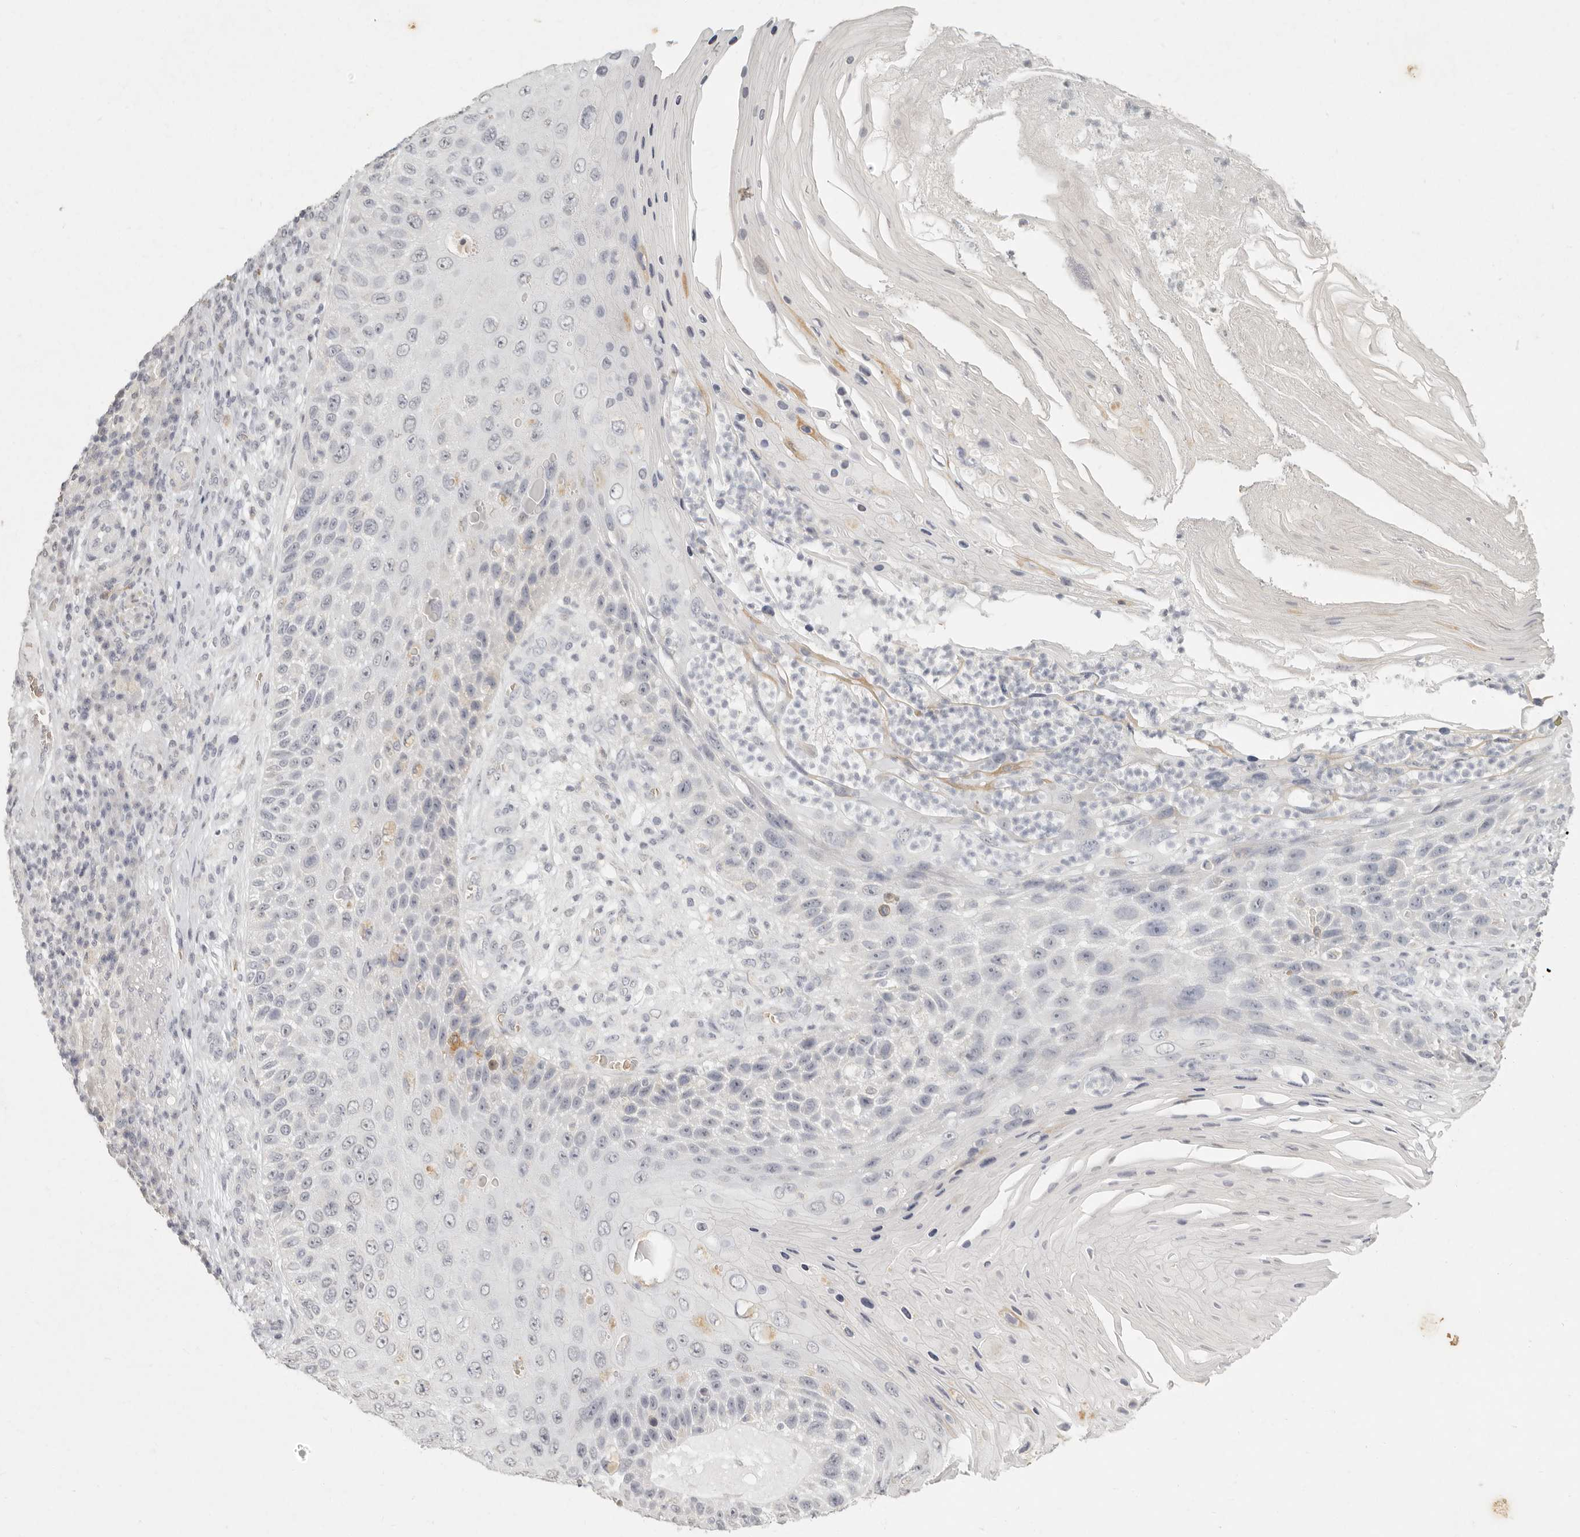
{"staining": {"intensity": "negative", "quantity": "none", "location": "none"}, "tissue": "skin cancer", "cell_type": "Tumor cells", "image_type": "cancer", "snomed": [{"axis": "morphology", "description": "Squamous cell carcinoma, NOS"}, {"axis": "topography", "description": "Skin"}], "caption": "The IHC image has no significant expression in tumor cells of skin cancer (squamous cell carcinoma) tissue.", "gene": "NIBAN1", "patient": {"sex": "female", "age": 88}}